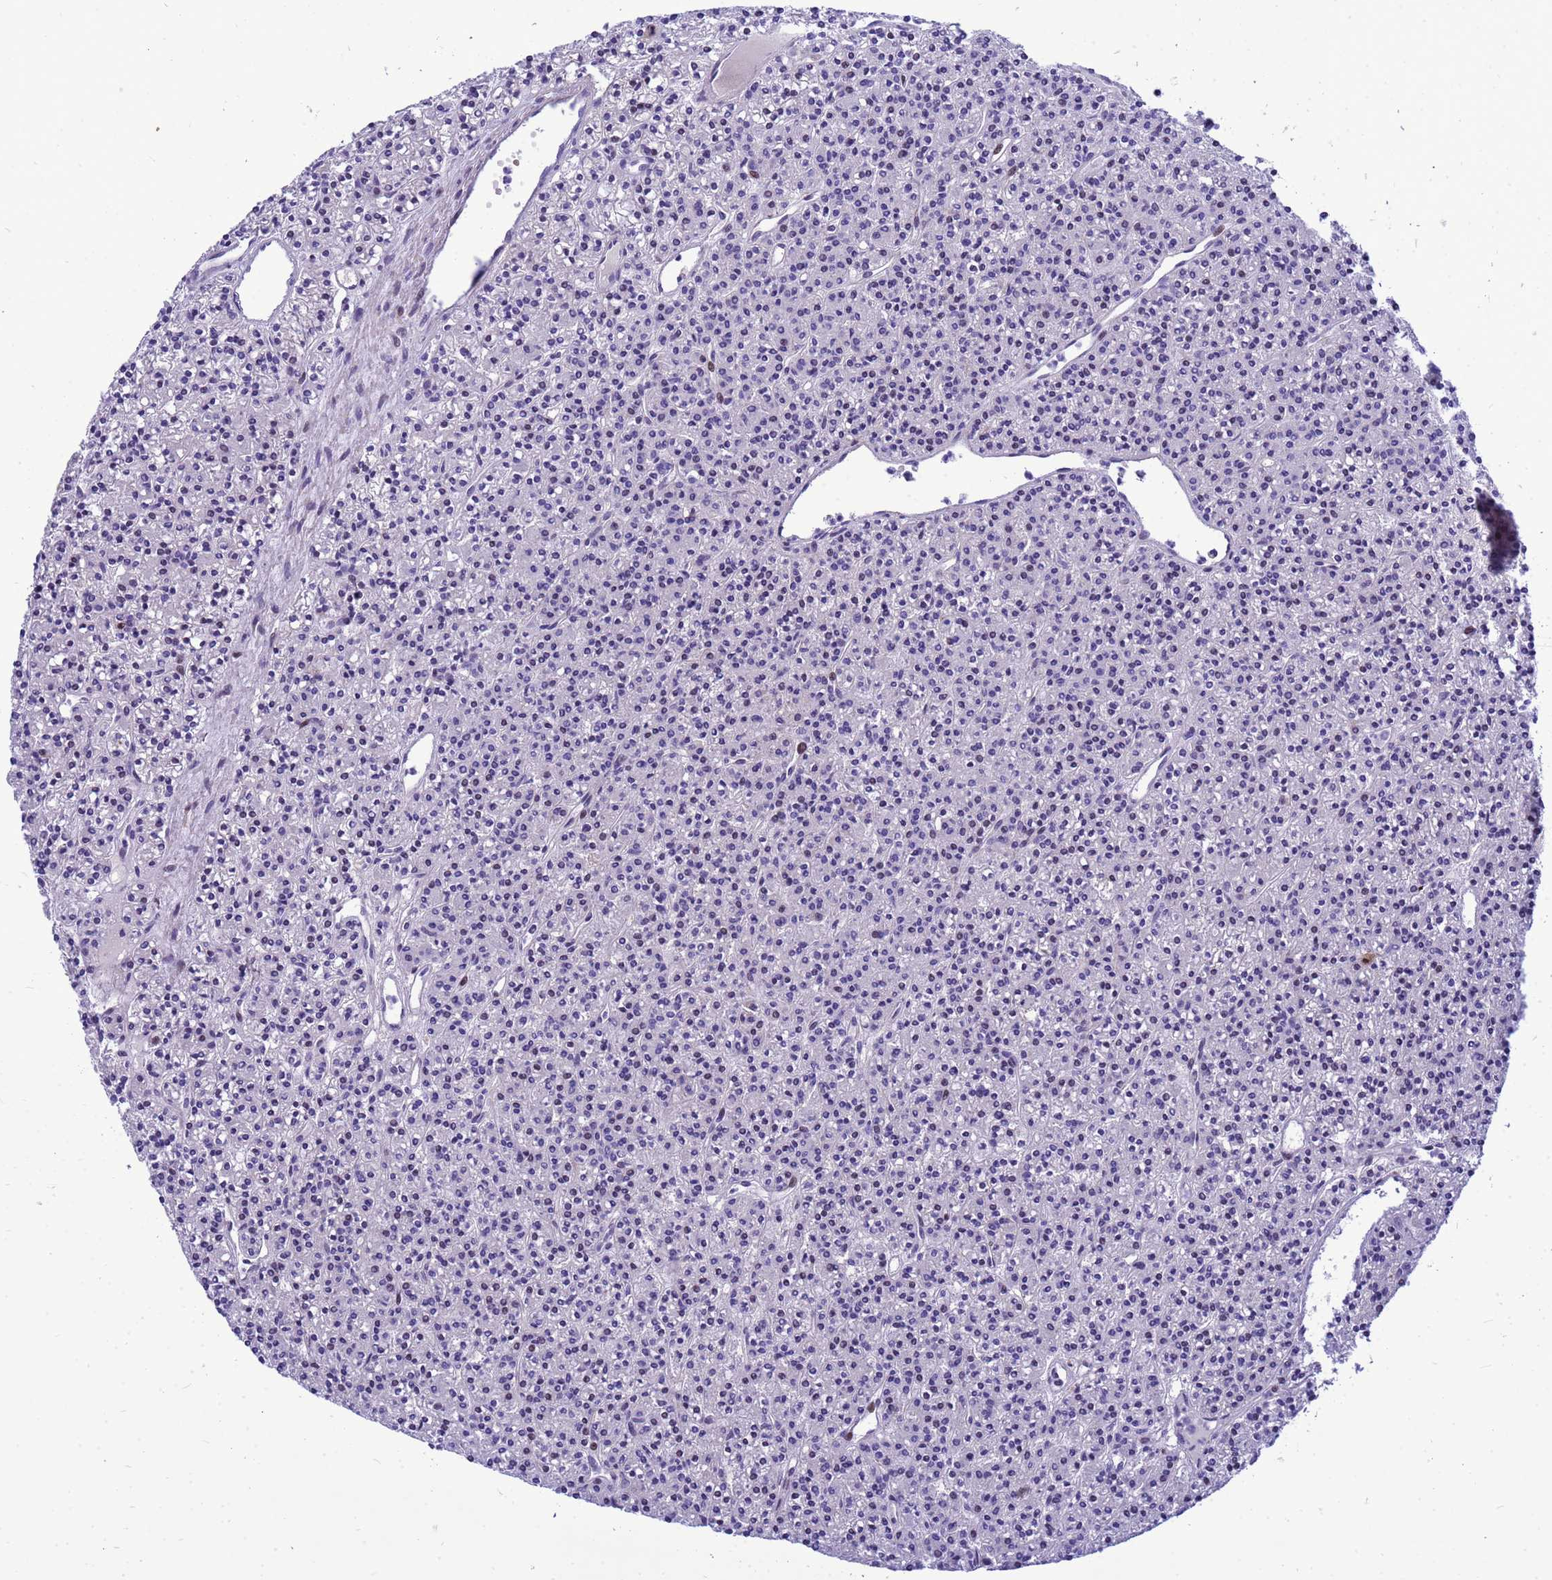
{"staining": {"intensity": "negative", "quantity": "none", "location": "none"}, "tissue": "parathyroid gland", "cell_type": "Glandular cells", "image_type": "normal", "snomed": [{"axis": "morphology", "description": "Normal tissue, NOS"}, {"axis": "topography", "description": "Parathyroid gland"}], "caption": "The photomicrograph demonstrates no significant staining in glandular cells of parathyroid gland. (Immunohistochemistry, brightfield microscopy, high magnification).", "gene": "ADAMTS7", "patient": {"sex": "female", "age": 45}}